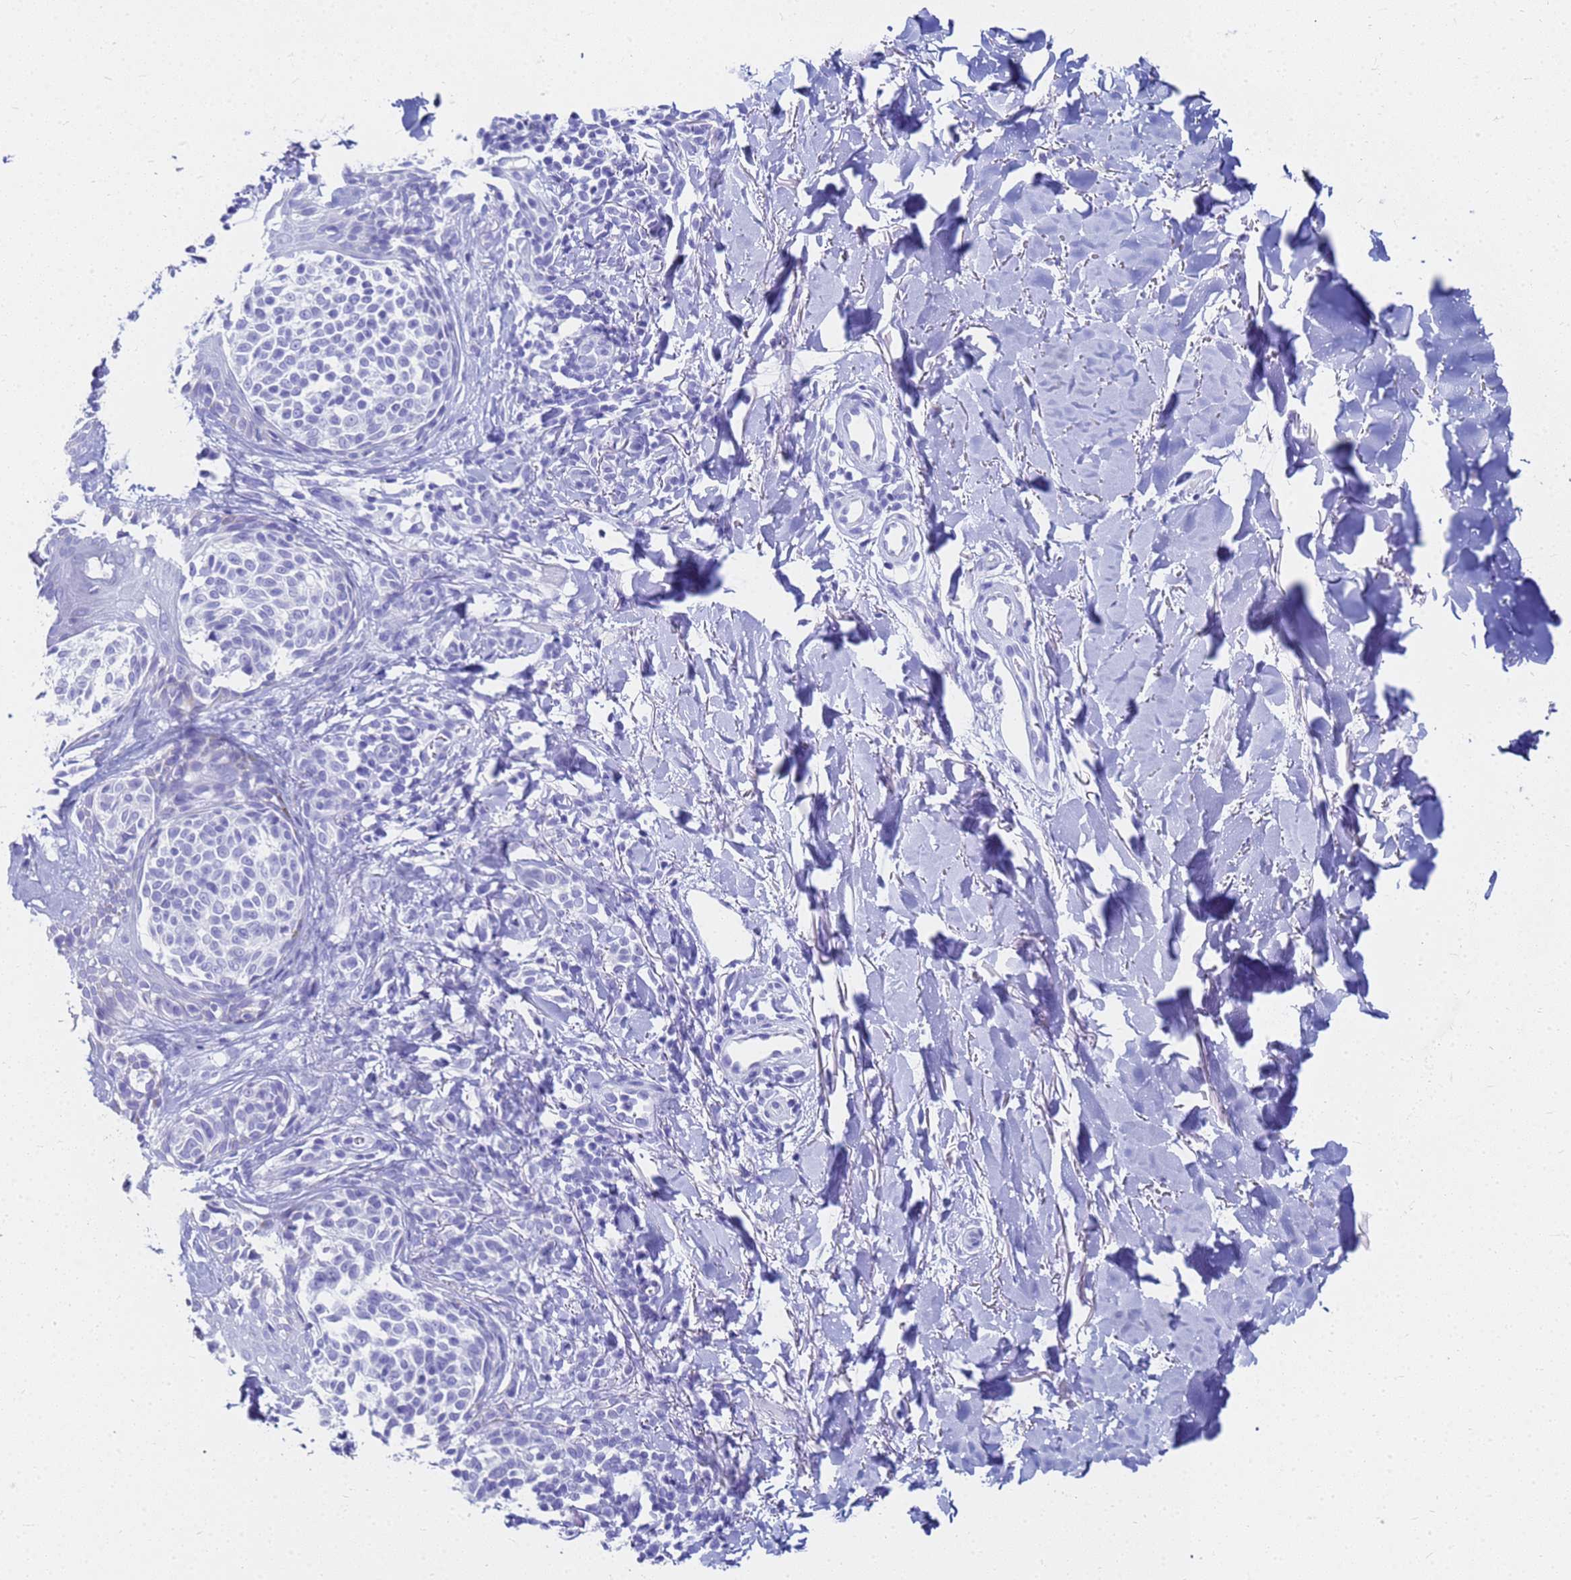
{"staining": {"intensity": "negative", "quantity": "none", "location": "none"}, "tissue": "melanoma", "cell_type": "Tumor cells", "image_type": "cancer", "snomed": [{"axis": "morphology", "description": "Malignant melanoma, NOS"}, {"axis": "topography", "description": "Skin of upper extremity"}], "caption": "The histopathology image exhibits no significant positivity in tumor cells of melanoma. (DAB immunohistochemistry (IHC), high magnification).", "gene": "CKB", "patient": {"sex": "male", "age": 40}}